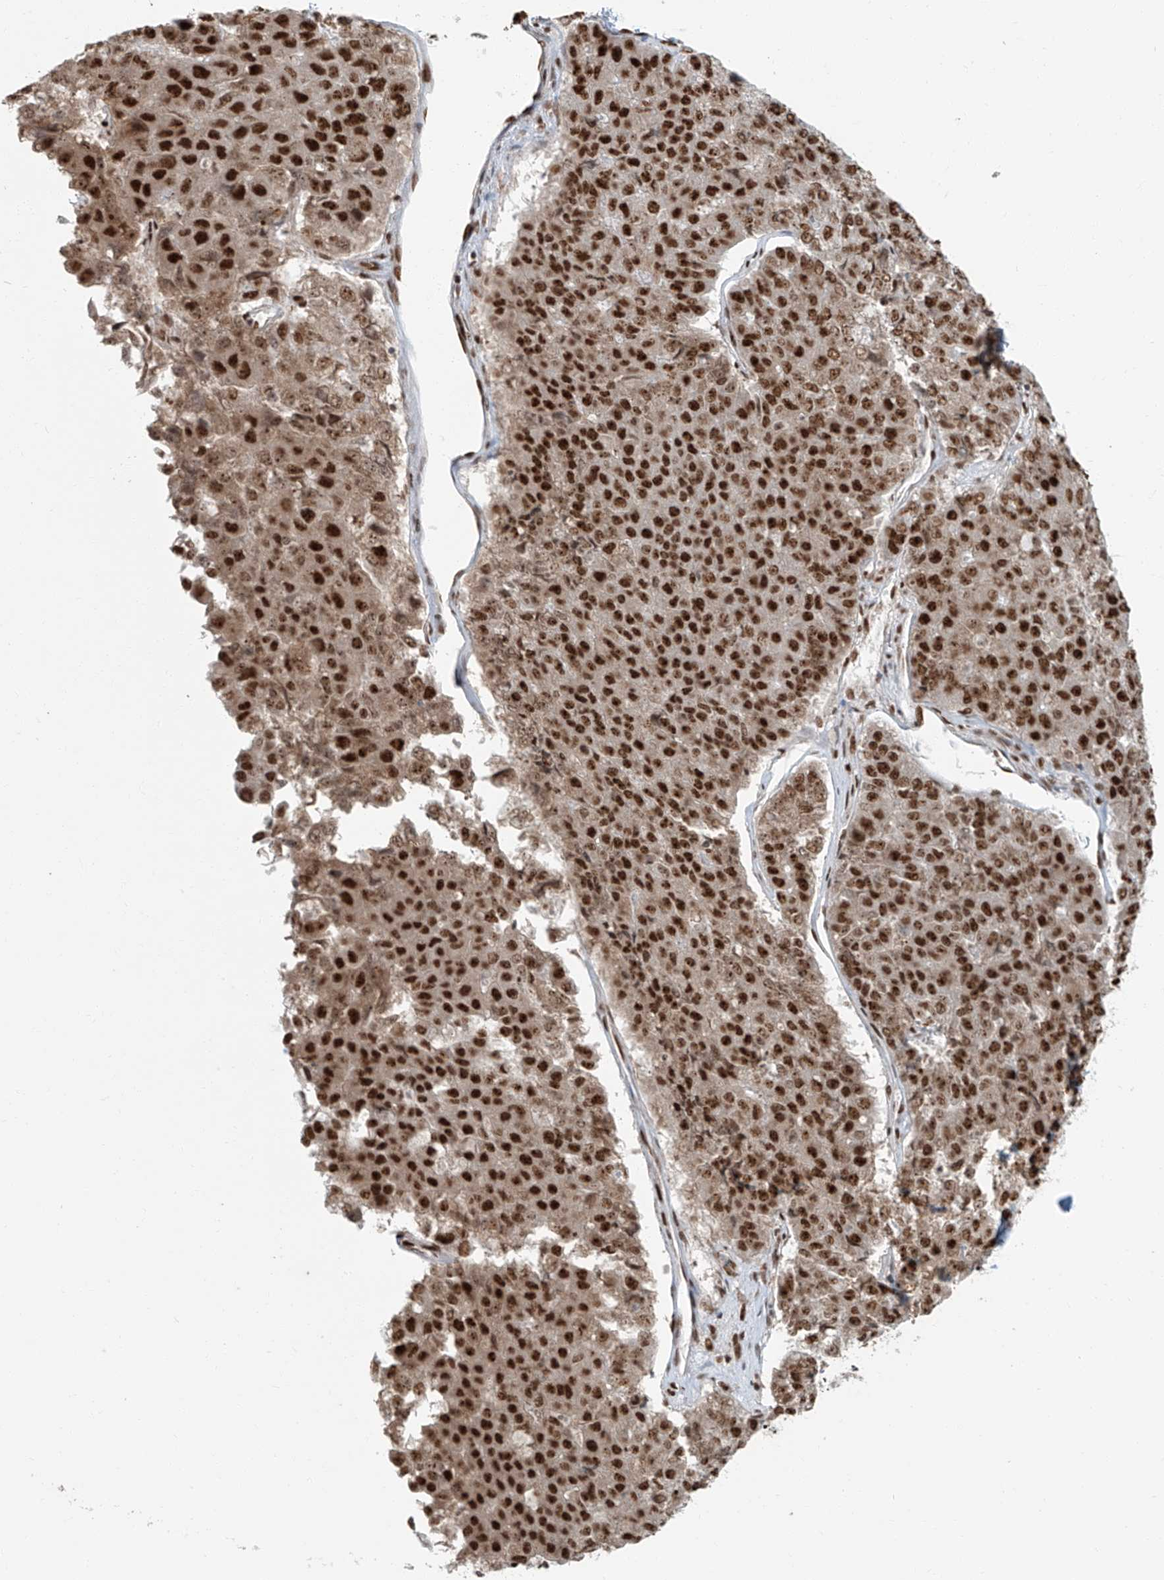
{"staining": {"intensity": "strong", "quantity": ">75%", "location": "nuclear"}, "tissue": "pancreatic cancer", "cell_type": "Tumor cells", "image_type": "cancer", "snomed": [{"axis": "morphology", "description": "Adenocarcinoma, NOS"}, {"axis": "topography", "description": "Pancreas"}], "caption": "Strong nuclear staining is appreciated in approximately >75% of tumor cells in pancreatic cancer (adenocarcinoma).", "gene": "FAM193B", "patient": {"sex": "male", "age": 50}}